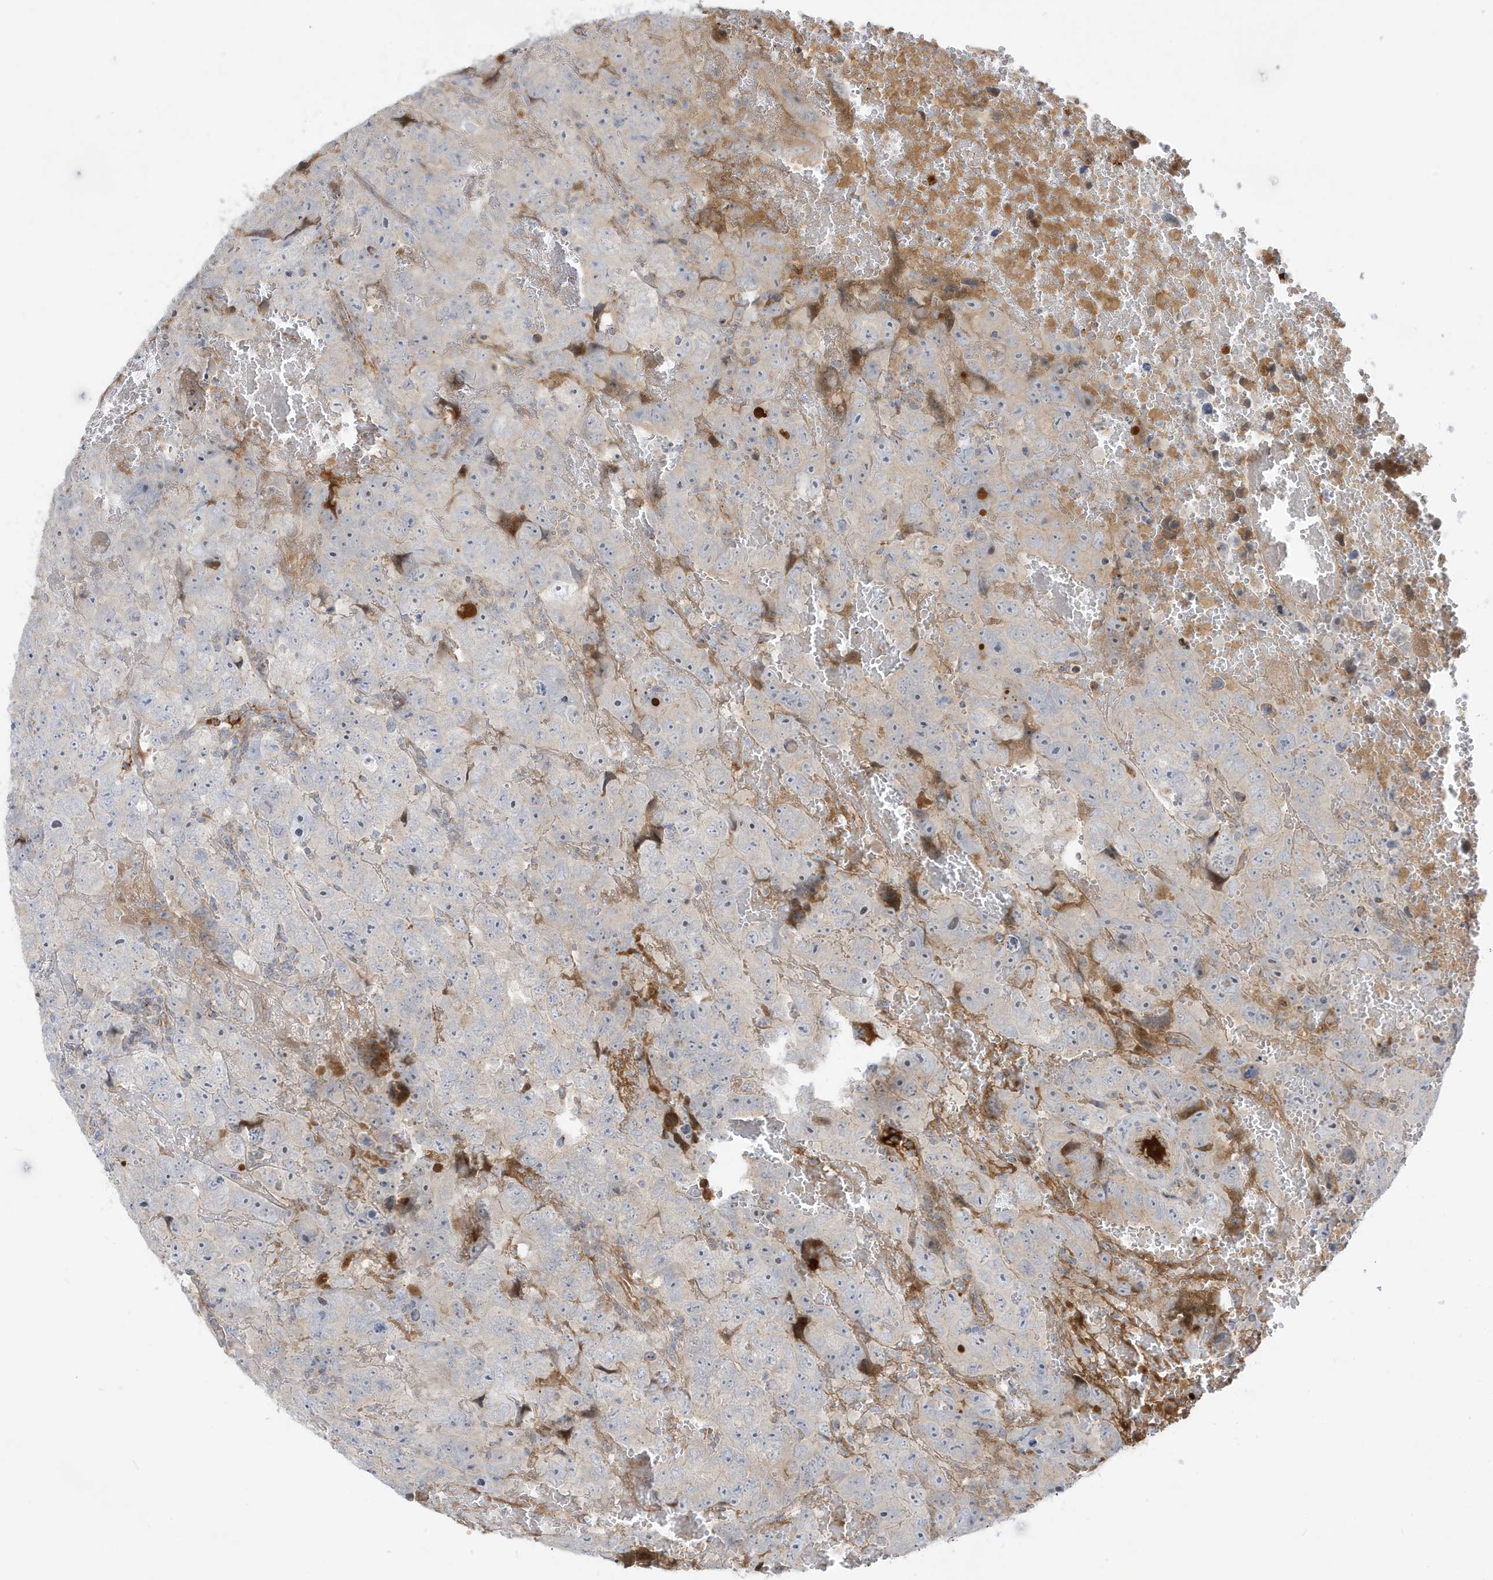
{"staining": {"intensity": "negative", "quantity": "none", "location": "none"}, "tissue": "testis cancer", "cell_type": "Tumor cells", "image_type": "cancer", "snomed": [{"axis": "morphology", "description": "Carcinoma, Embryonal, NOS"}, {"axis": "topography", "description": "Testis"}], "caption": "Testis cancer (embryonal carcinoma) was stained to show a protein in brown. There is no significant expression in tumor cells. (DAB IHC visualized using brightfield microscopy, high magnification).", "gene": "IFT57", "patient": {"sex": "male", "age": 45}}